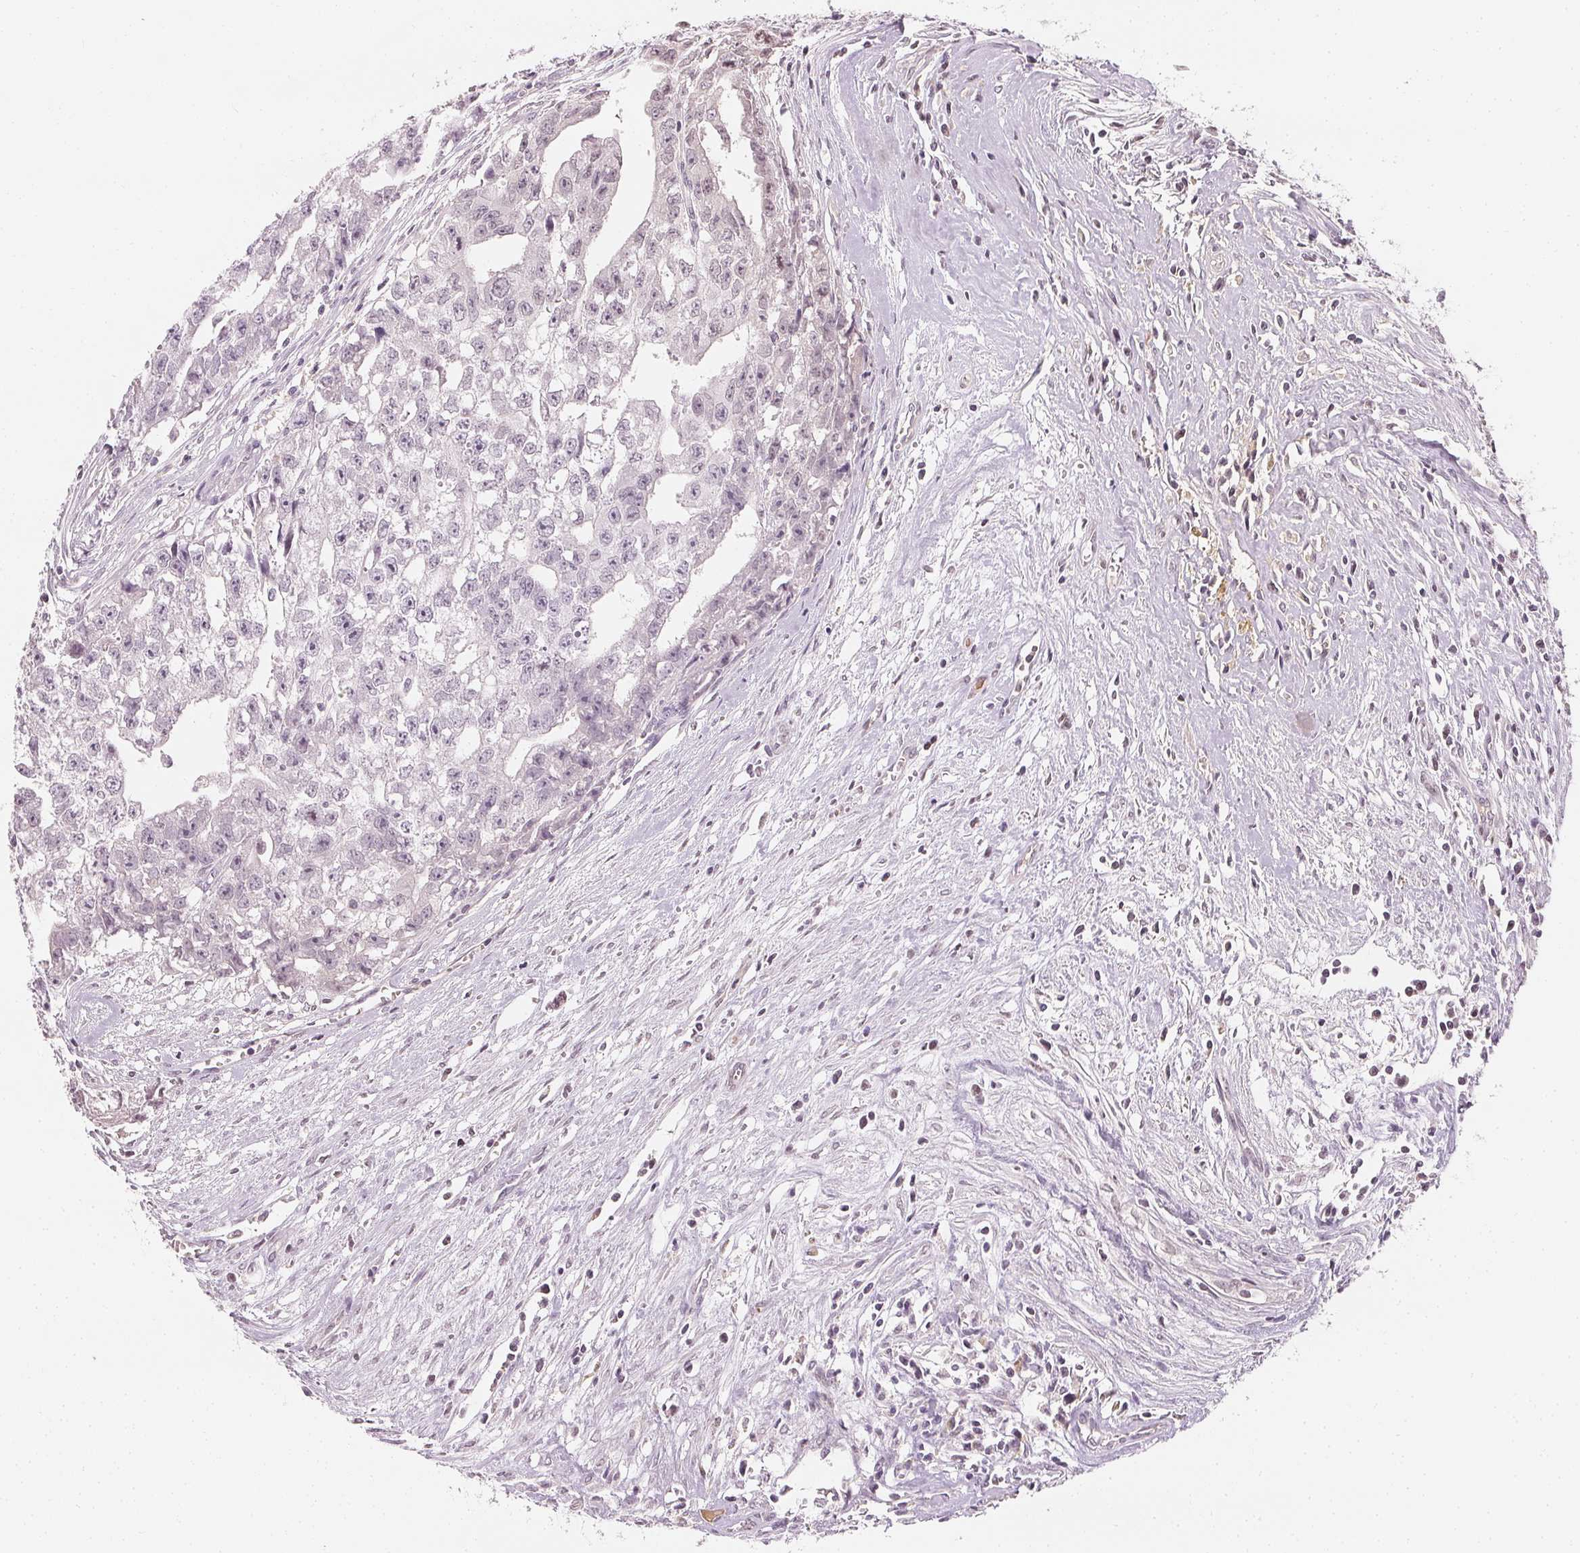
{"staining": {"intensity": "negative", "quantity": "none", "location": "none"}, "tissue": "testis cancer", "cell_type": "Tumor cells", "image_type": "cancer", "snomed": [{"axis": "morphology", "description": "Carcinoma, Embryonal, NOS"}, {"axis": "morphology", "description": "Teratoma, malignant, NOS"}, {"axis": "topography", "description": "Testis"}], "caption": "The image displays no staining of tumor cells in testis cancer (embryonal carcinoma).", "gene": "AFM", "patient": {"sex": "male", "age": 24}}